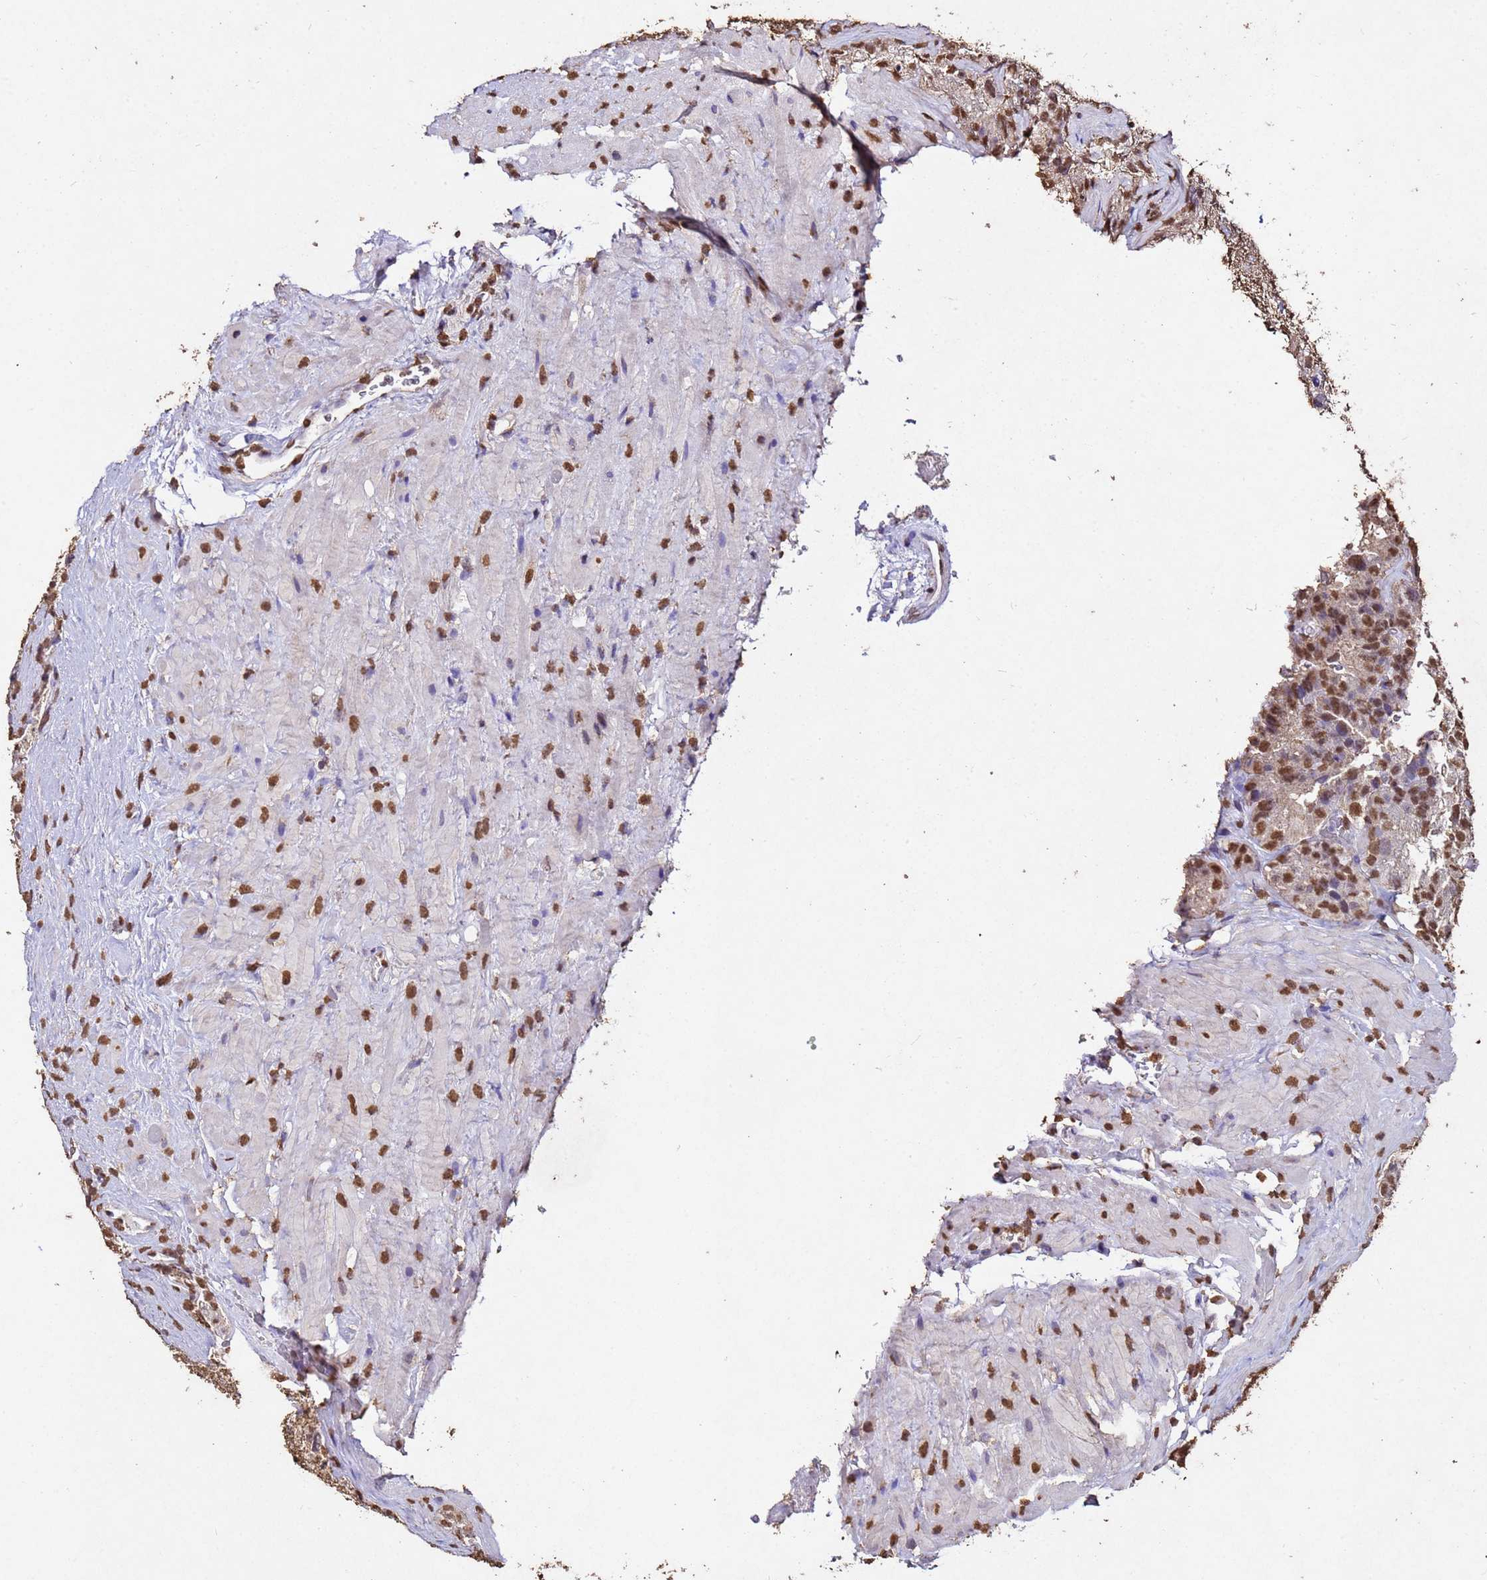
{"staining": {"intensity": "moderate", "quantity": ">75%", "location": "nuclear"}, "tissue": "seminal vesicle", "cell_type": "Glandular cells", "image_type": "normal", "snomed": [{"axis": "morphology", "description": "Normal tissue, NOS"}, {"axis": "topography", "description": "Seminal veicle"}], "caption": "IHC of benign seminal vesicle demonstrates medium levels of moderate nuclear positivity in approximately >75% of glandular cells. (DAB IHC, brown staining for protein, blue staining for nuclei).", "gene": "MYOCD", "patient": {"sex": "male", "age": 58}}